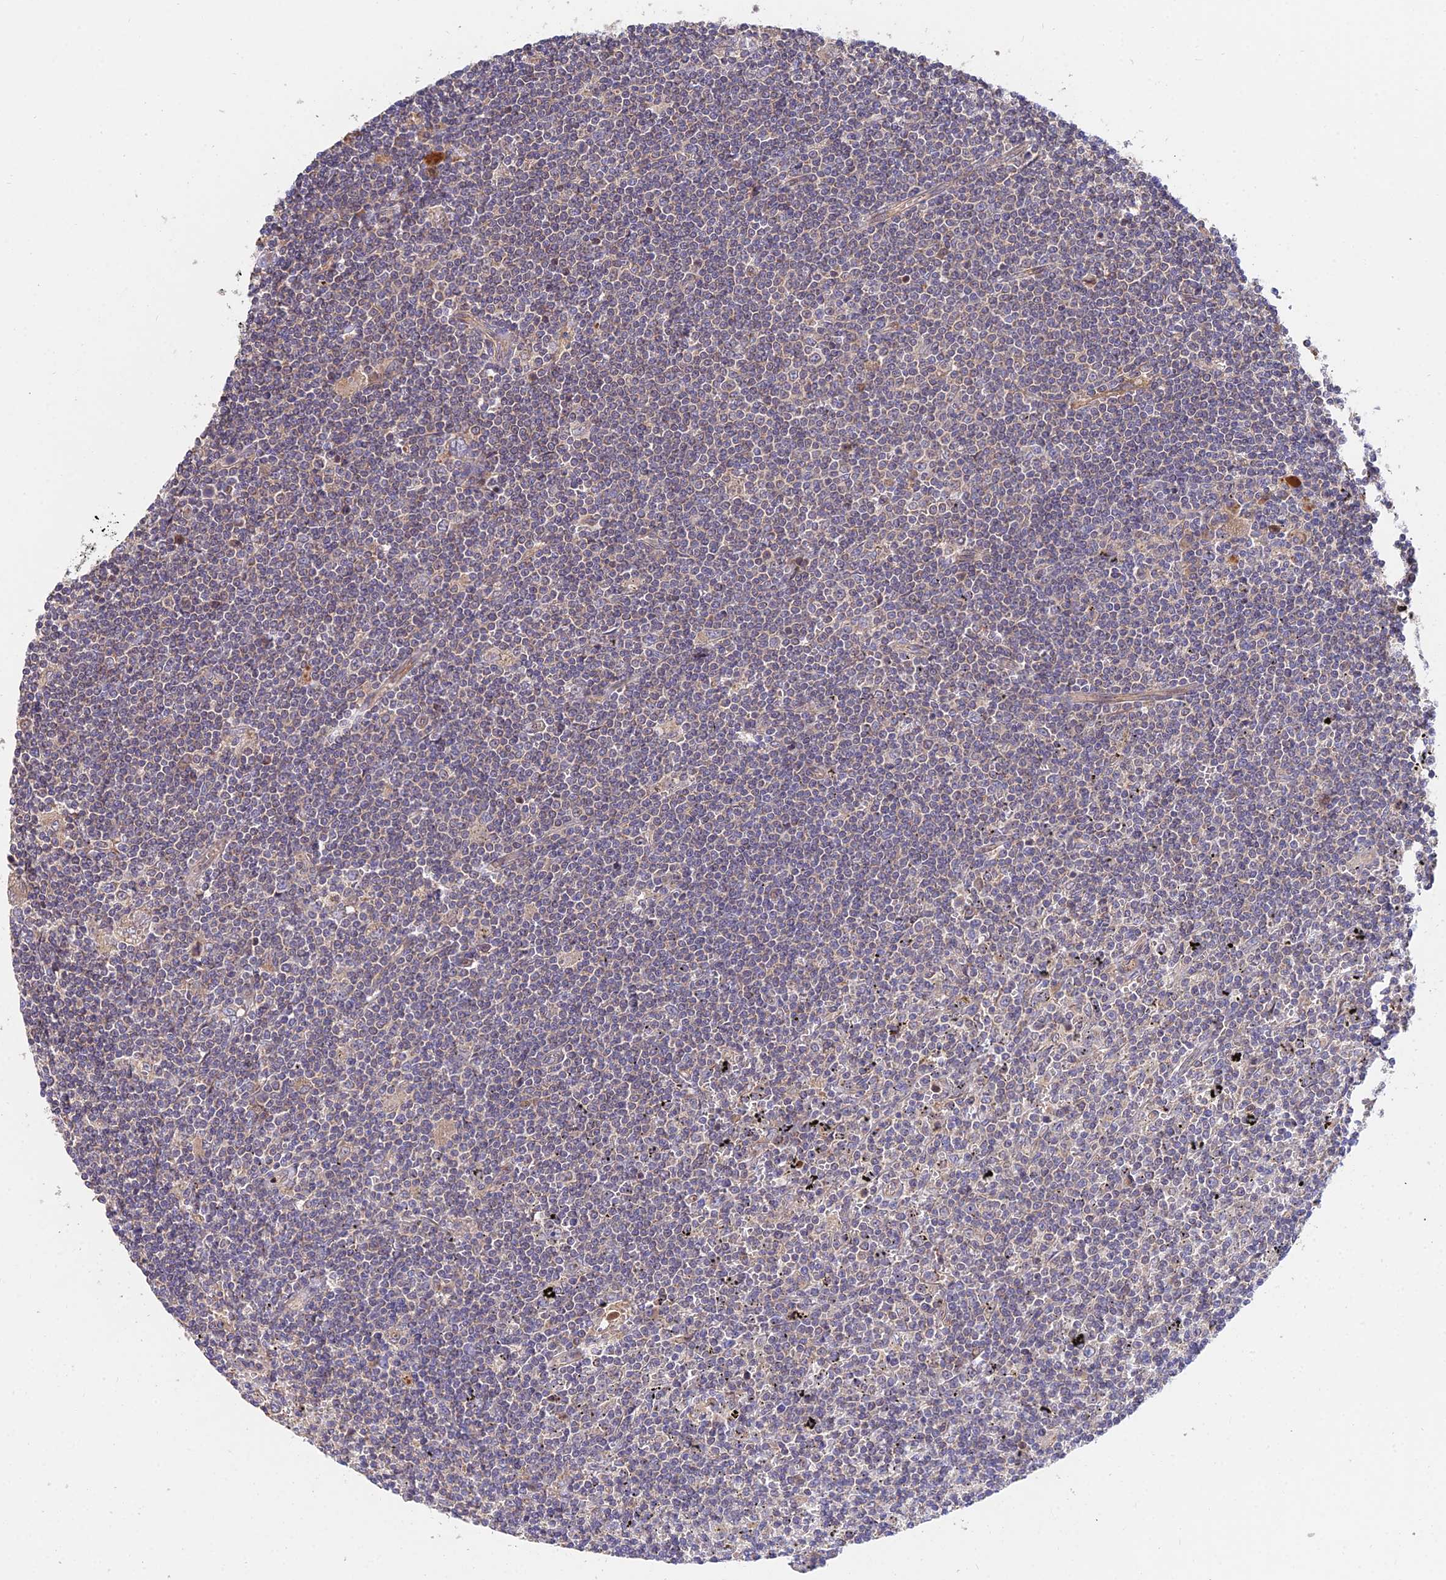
{"staining": {"intensity": "negative", "quantity": "none", "location": "none"}, "tissue": "lymphoma", "cell_type": "Tumor cells", "image_type": "cancer", "snomed": [{"axis": "morphology", "description": "Malignant lymphoma, non-Hodgkin's type, Low grade"}, {"axis": "topography", "description": "Spleen"}], "caption": "An image of low-grade malignant lymphoma, non-Hodgkin's type stained for a protein shows no brown staining in tumor cells.", "gene": "CDC37L1", "patient": {"sex": "male", "age": 76}}